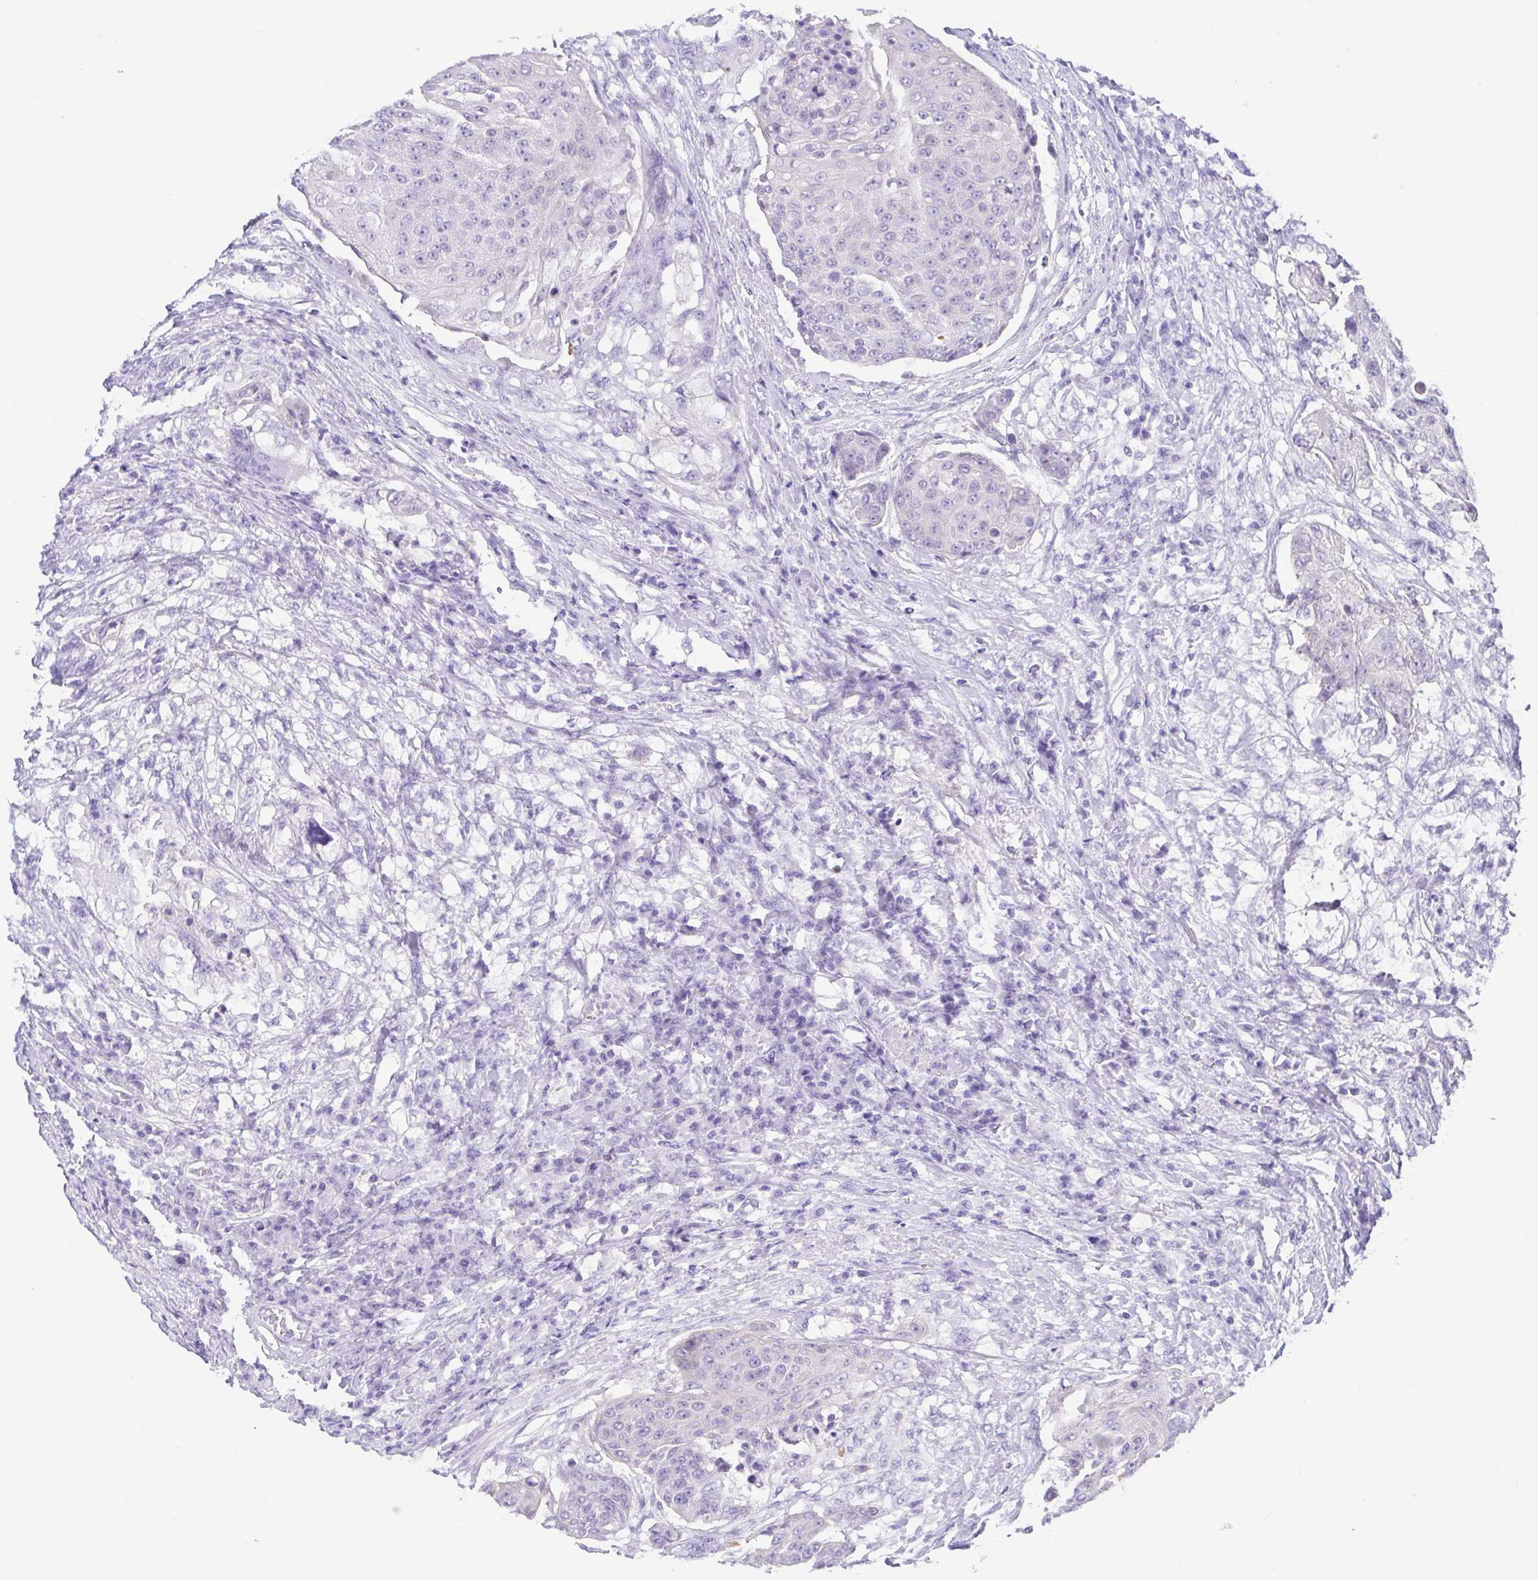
{"staining": {"intensity": "negative", "quantity": "none", "location": "none"}, "tissue": "urothelial cancer", "cell_type": "Tumor cells", "image_type": "cancer", "snomed": [{"axis": "morphology", "description": "Urothelial carcinoma, High grade"}, {"axis": "topography", "description": "Urinary bladder"}], "caption": "IHC photomicrograph of human urothelial cancer stained for a protein (brown), which exhibits no expression in tumor cells.", "gene": "SPATA4", "patient": {"sex": "female", "age": 63}}